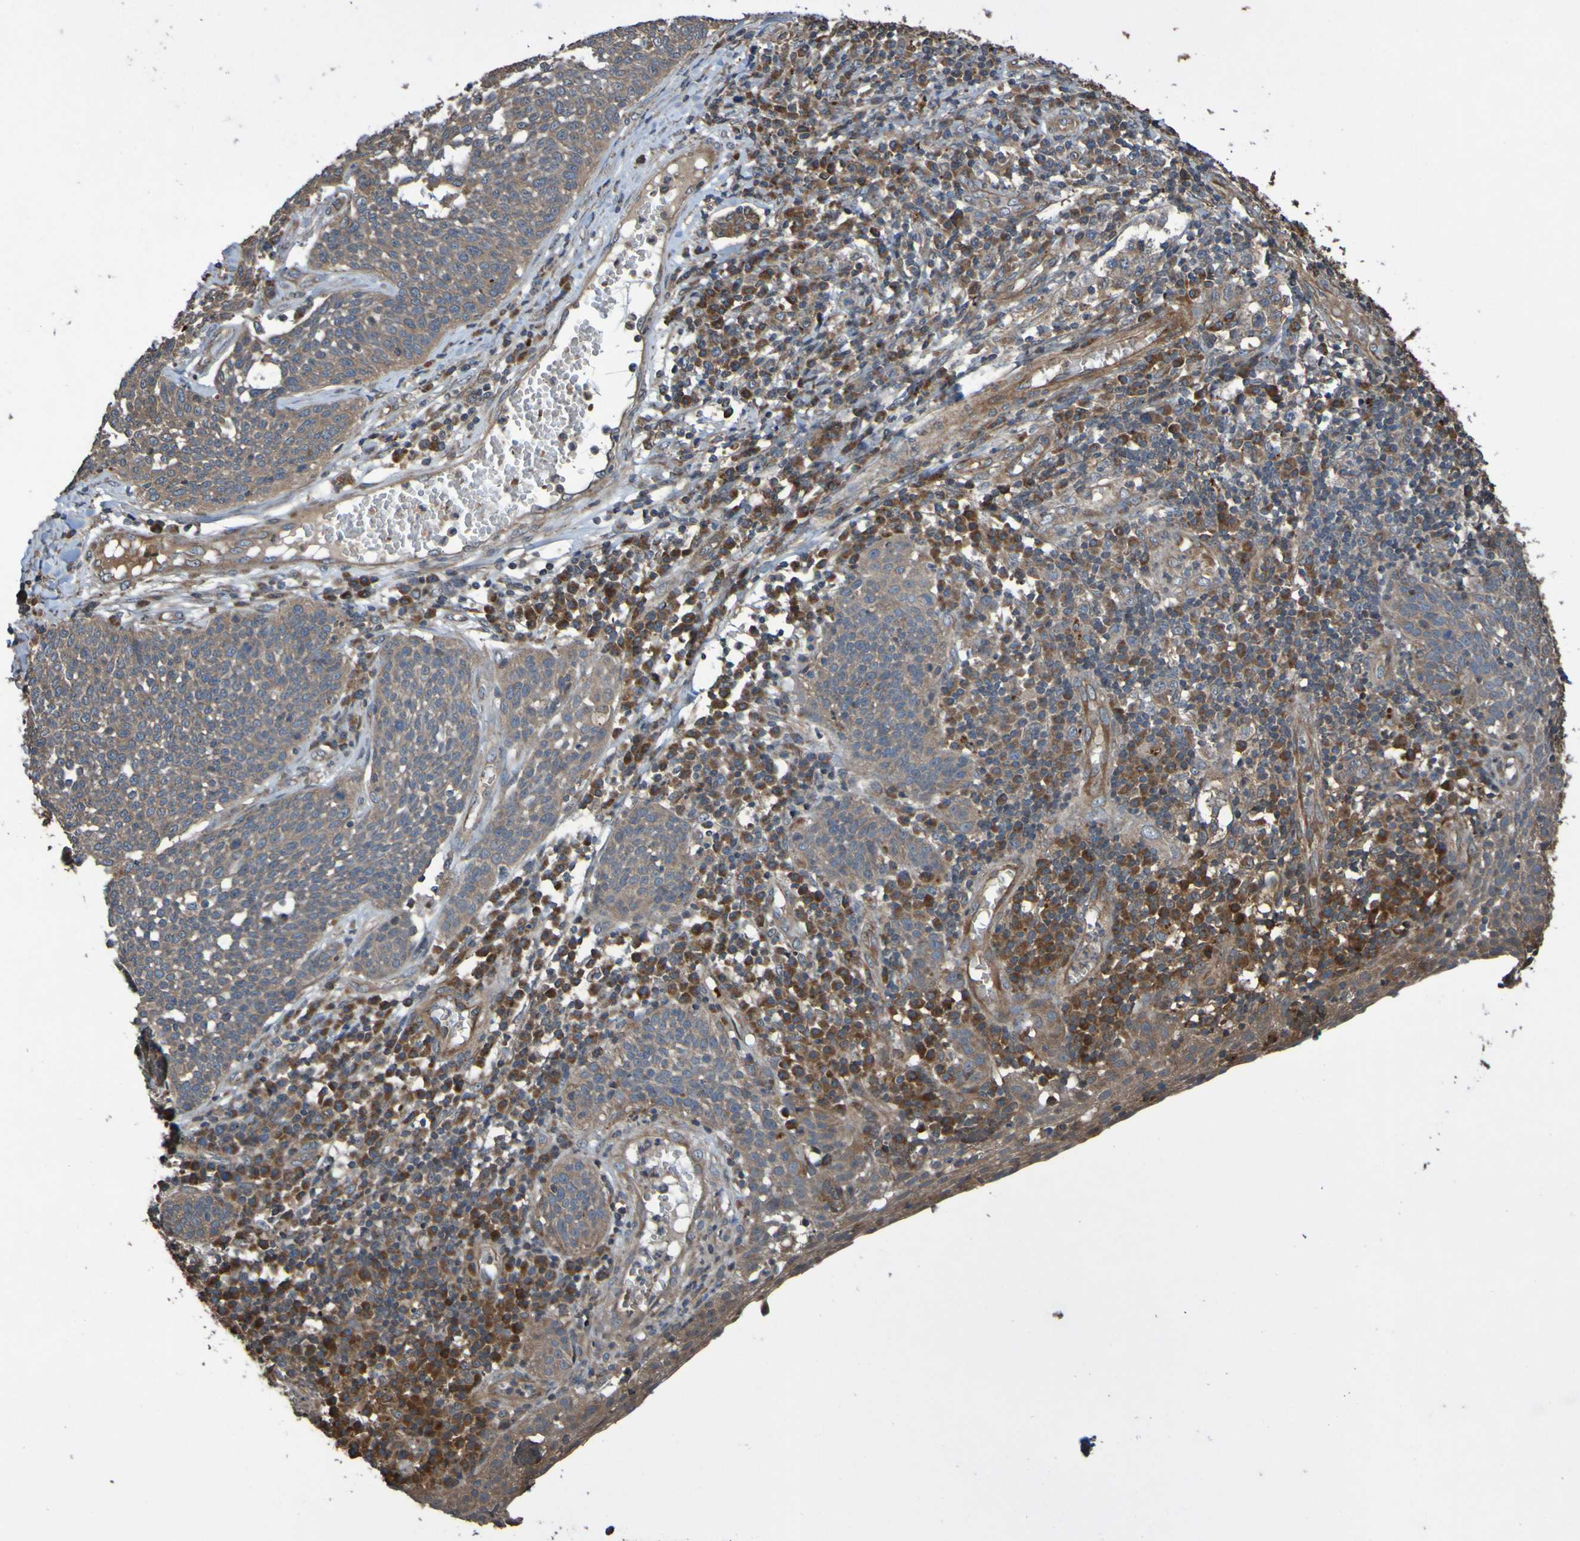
{"staining": {"intensity": "weak", "quantity": ">75%", "location": "cytoplasmic/membranous"}, "tissue": "cervical cancer", "cell_type": "Tumor cells", "image_type": "cancer", "snomed": [{"axis": "morphology", "description": "Squamous cell carcinoma, NOS"}, {"axis": "topography", "description": "Cervix"}], "caption": "Squamous cell carcinoma (cervical) was stained to show a protein in brown. There is low levels of weak cytoplasmic/membranous positivity in approximately >75% of tumor cells.", "gene": "UCN", "patient": {"sex": "female", "age": 34}}